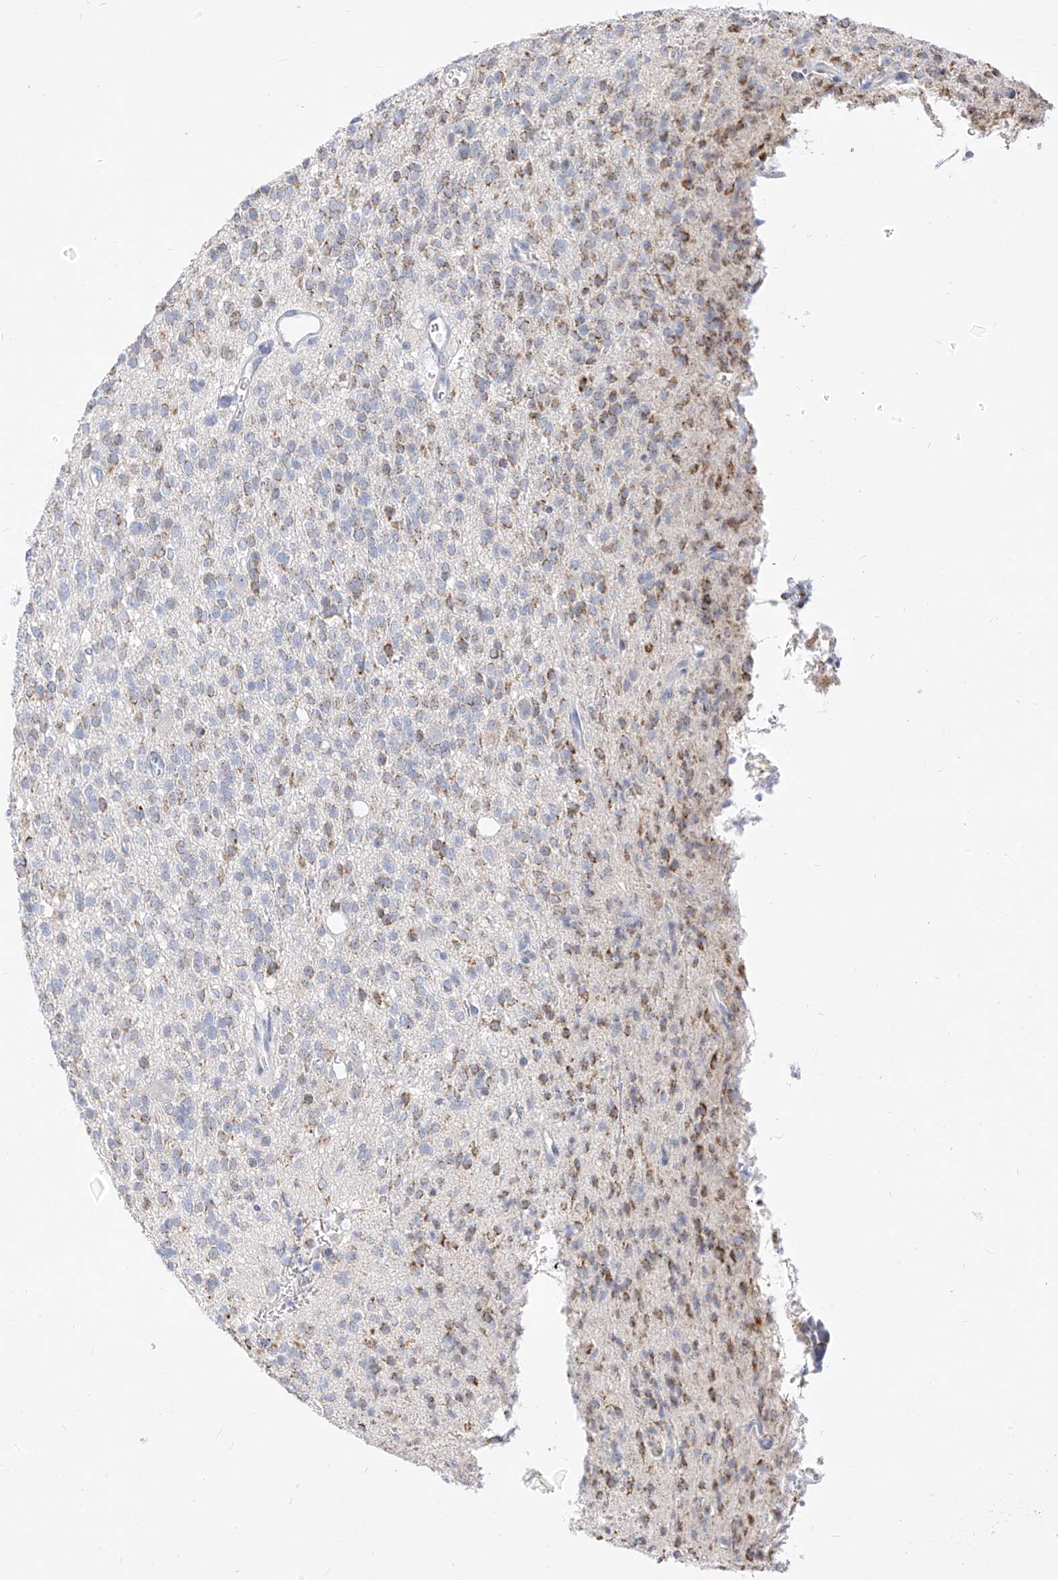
{"staining": {"intensity": "weak", "quantity": "25%-75%", "location": "cytoplasmic/membranous"}, "tissue": "glioma", "cell_type": "Tumor cells", "image_type": "cancer", "snomed": [{"axis": "morphology", "description": "Glioma, malignant, High grade"}, {"axis": "topography", "description": "Brain"}], "caption": "The immunohistochemical stain shows weak cytoplasmic/membranous expression in tumor cells of malignant glioma (high-grade) tissue. (Brightfield microscopy of DAB IHC at high magnification).", "gene": "RASA2", "patient": {"sex": "male", "age": 34}}